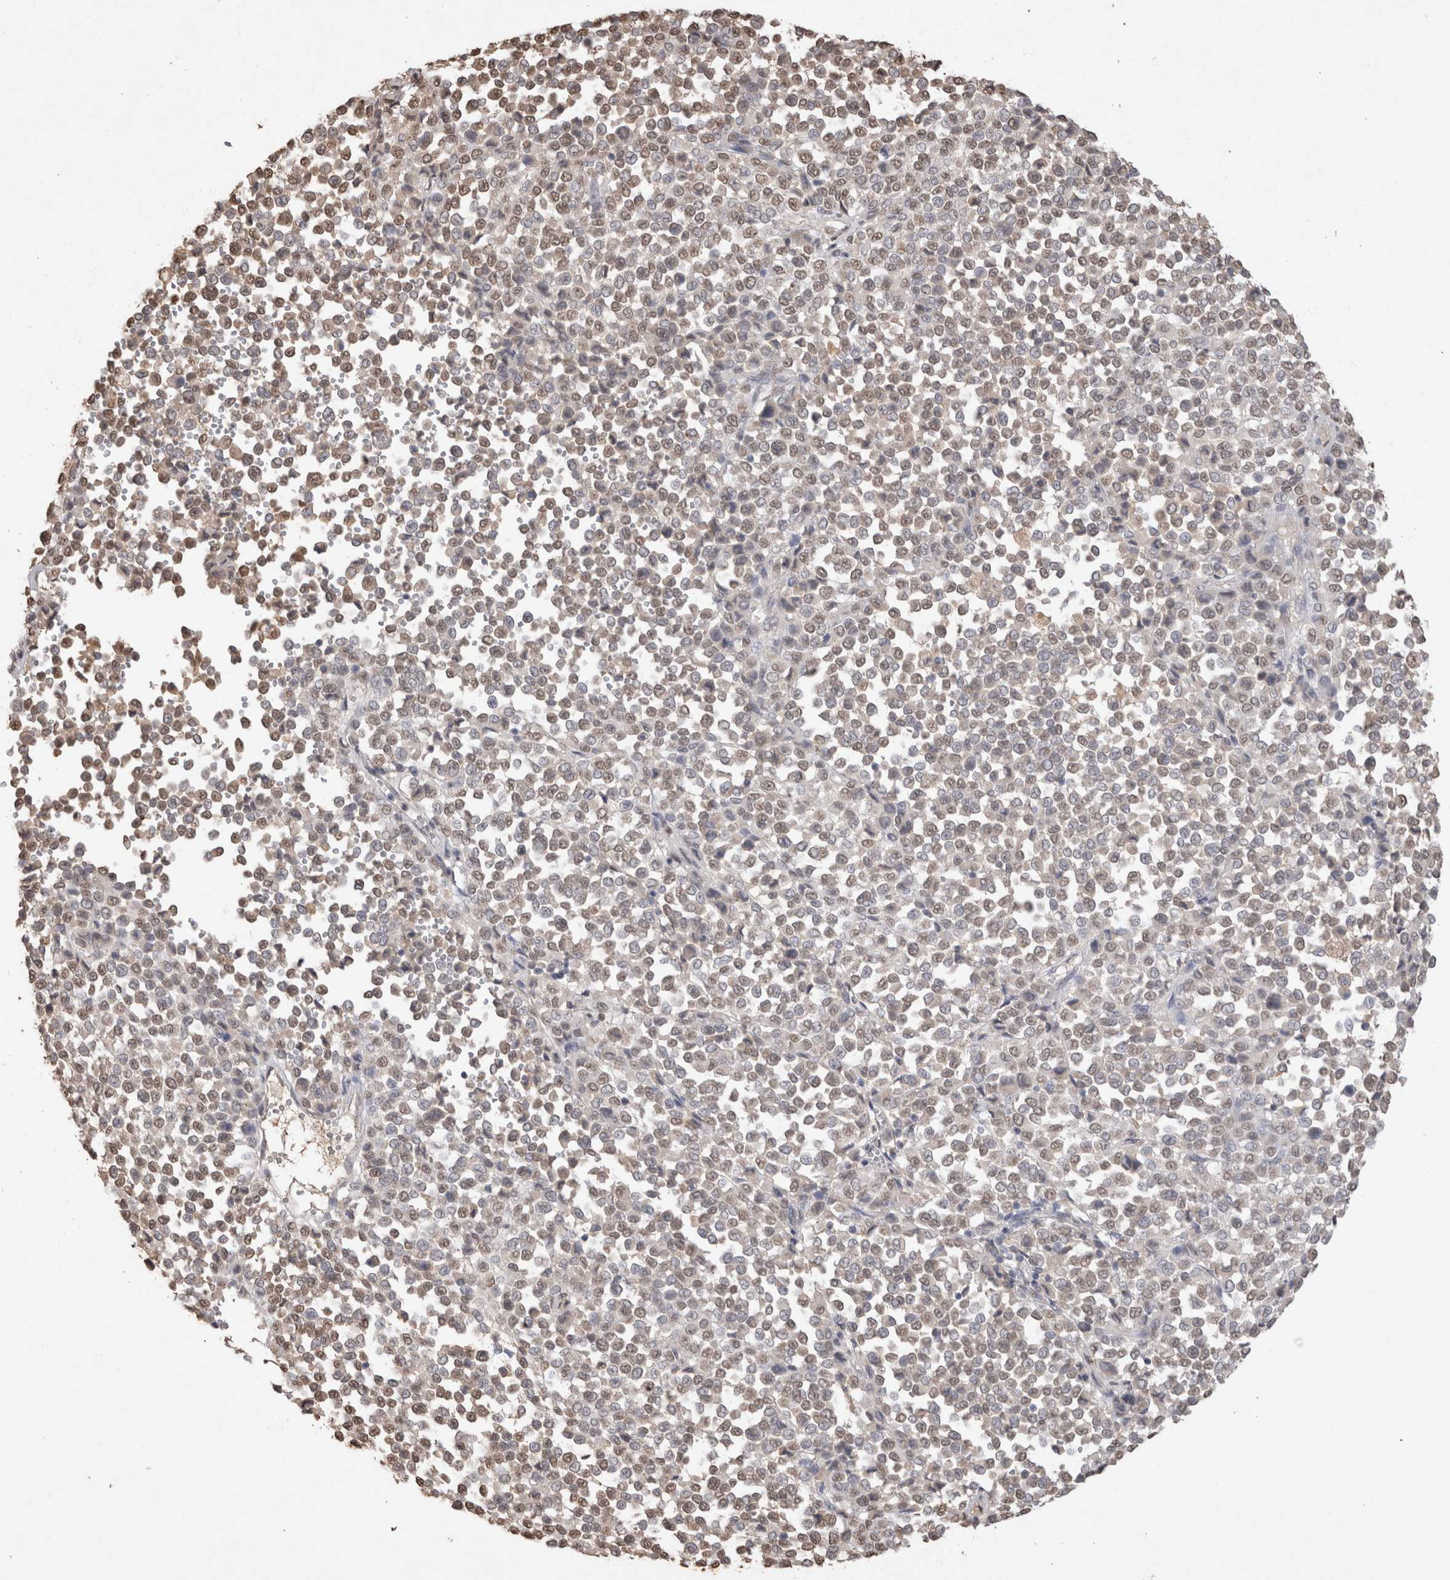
{"staining": {"intensity": "weak", "quantity": ">75%", "location": "nuclear"}, "tissue": "melanoma", "cell_type": "Tumor cells", "image_type": "cancer", "snomed": [{"axis": "morphology", "description": "Malignant melanoma, Metastatic site"}, {"axis": "topography", "description": "Pancreas"}], "caption": "Approximately >75% of tumor cells in melanoma demonstrate weak nuclear protein staining as visualized by brown immunohistochemical staining.", "gene": "MLX", "patient": {"sex": "female", "age": 30}}